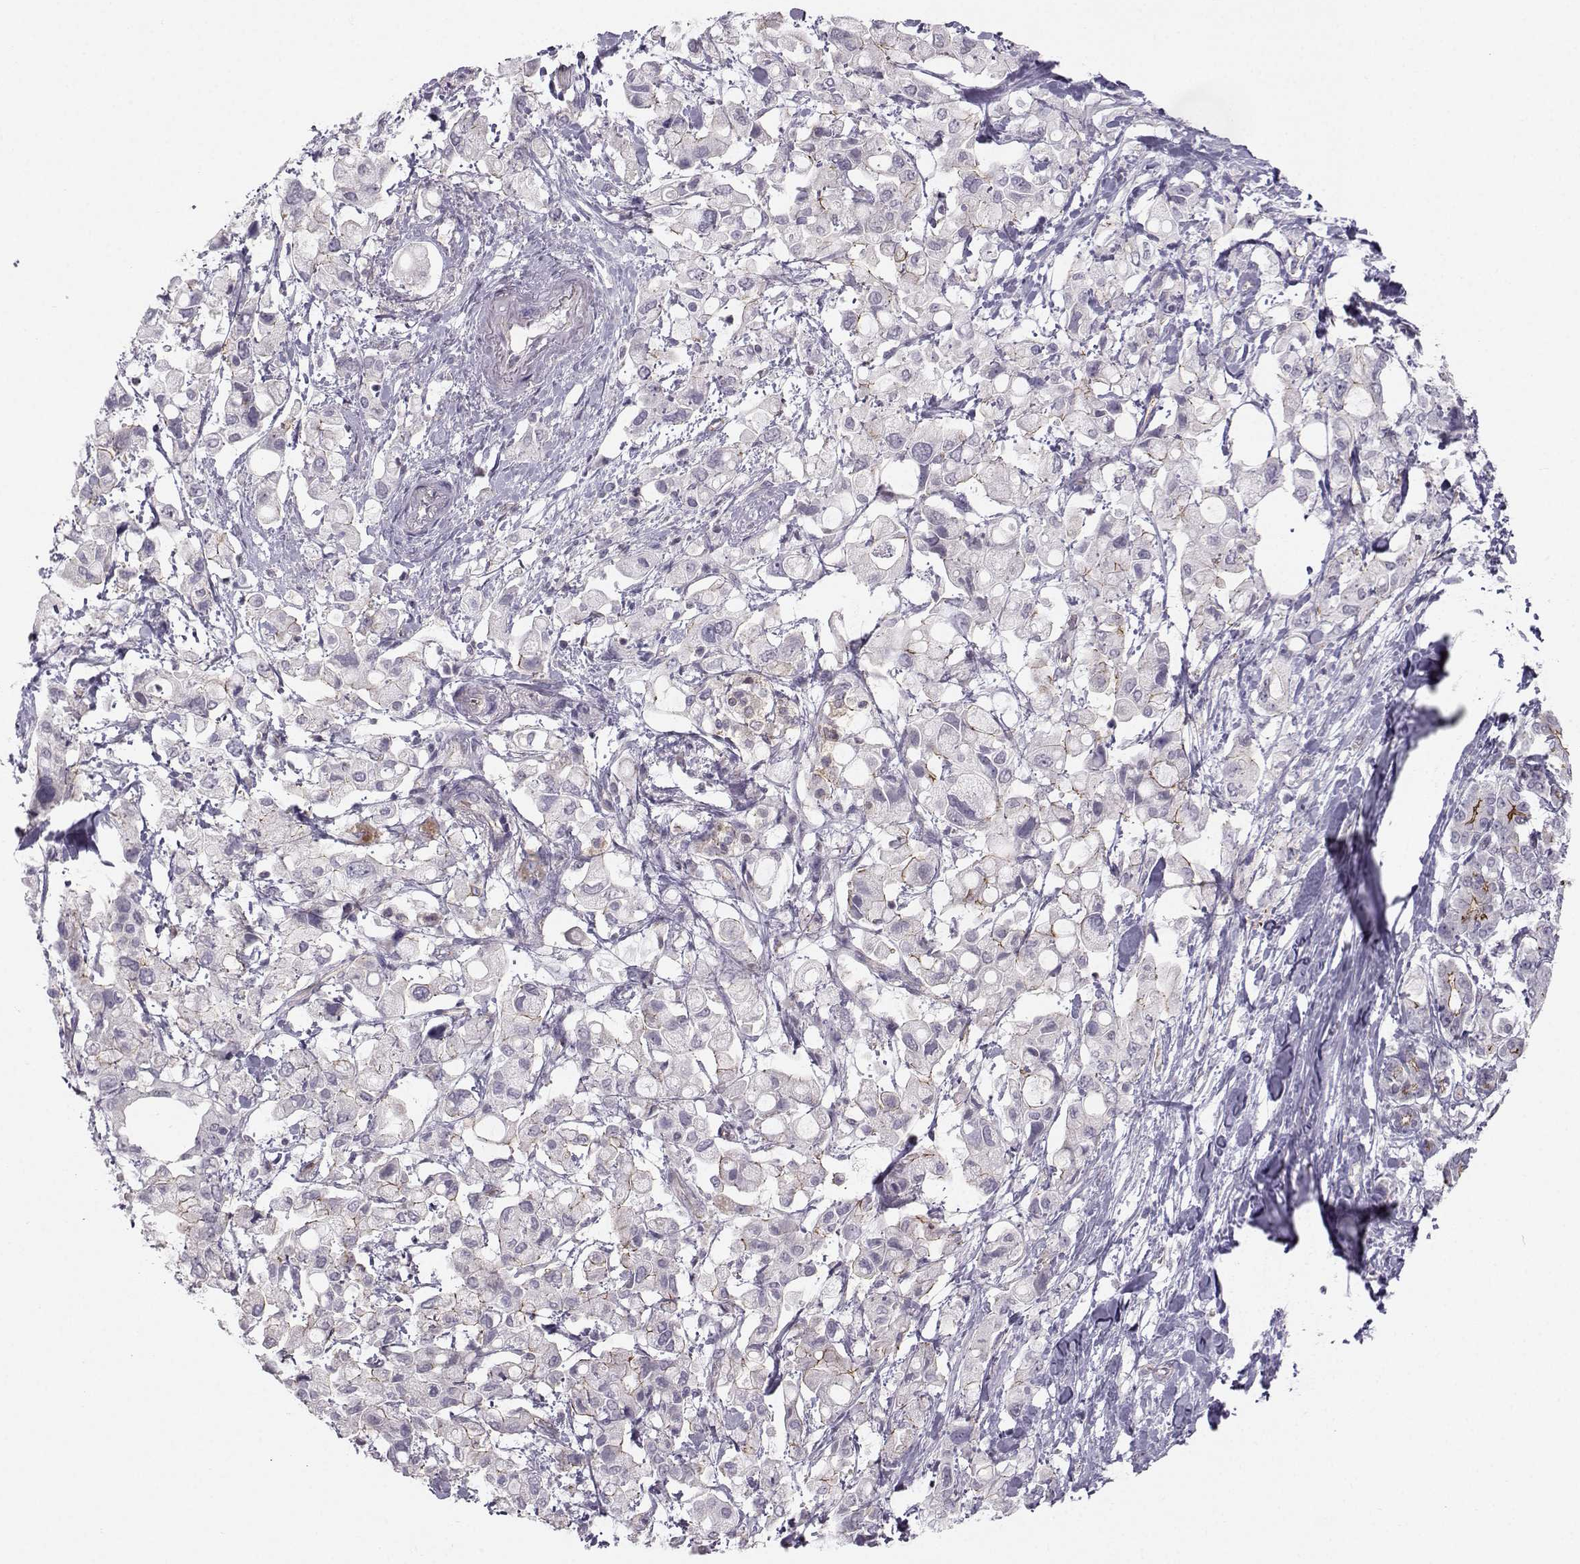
{"staining": {"intensity": "weak", "quantity": "<25%", "location": "cytoplasmic/membranous"}, "tissue": "pancreatic cancer", "cell_type": "Tumor cells", "image_type": "cancer", "snomed": [{"axis": "morphology", "description": "Adenocarcinoma, NOS"}, {"axis": "topography", "description": "Pancreas"}], "caption": "Pancreatic cancer was stained to show a protein in brown. There is no significant staining in tumor cells. (DAB (3,3'-diaminobenzidine) immunohistochemistry (IHC) visualized using brightfield microscopy, high magnification).", "gene": "MAST1", "patient": {"sex": "female", "age": 56}}